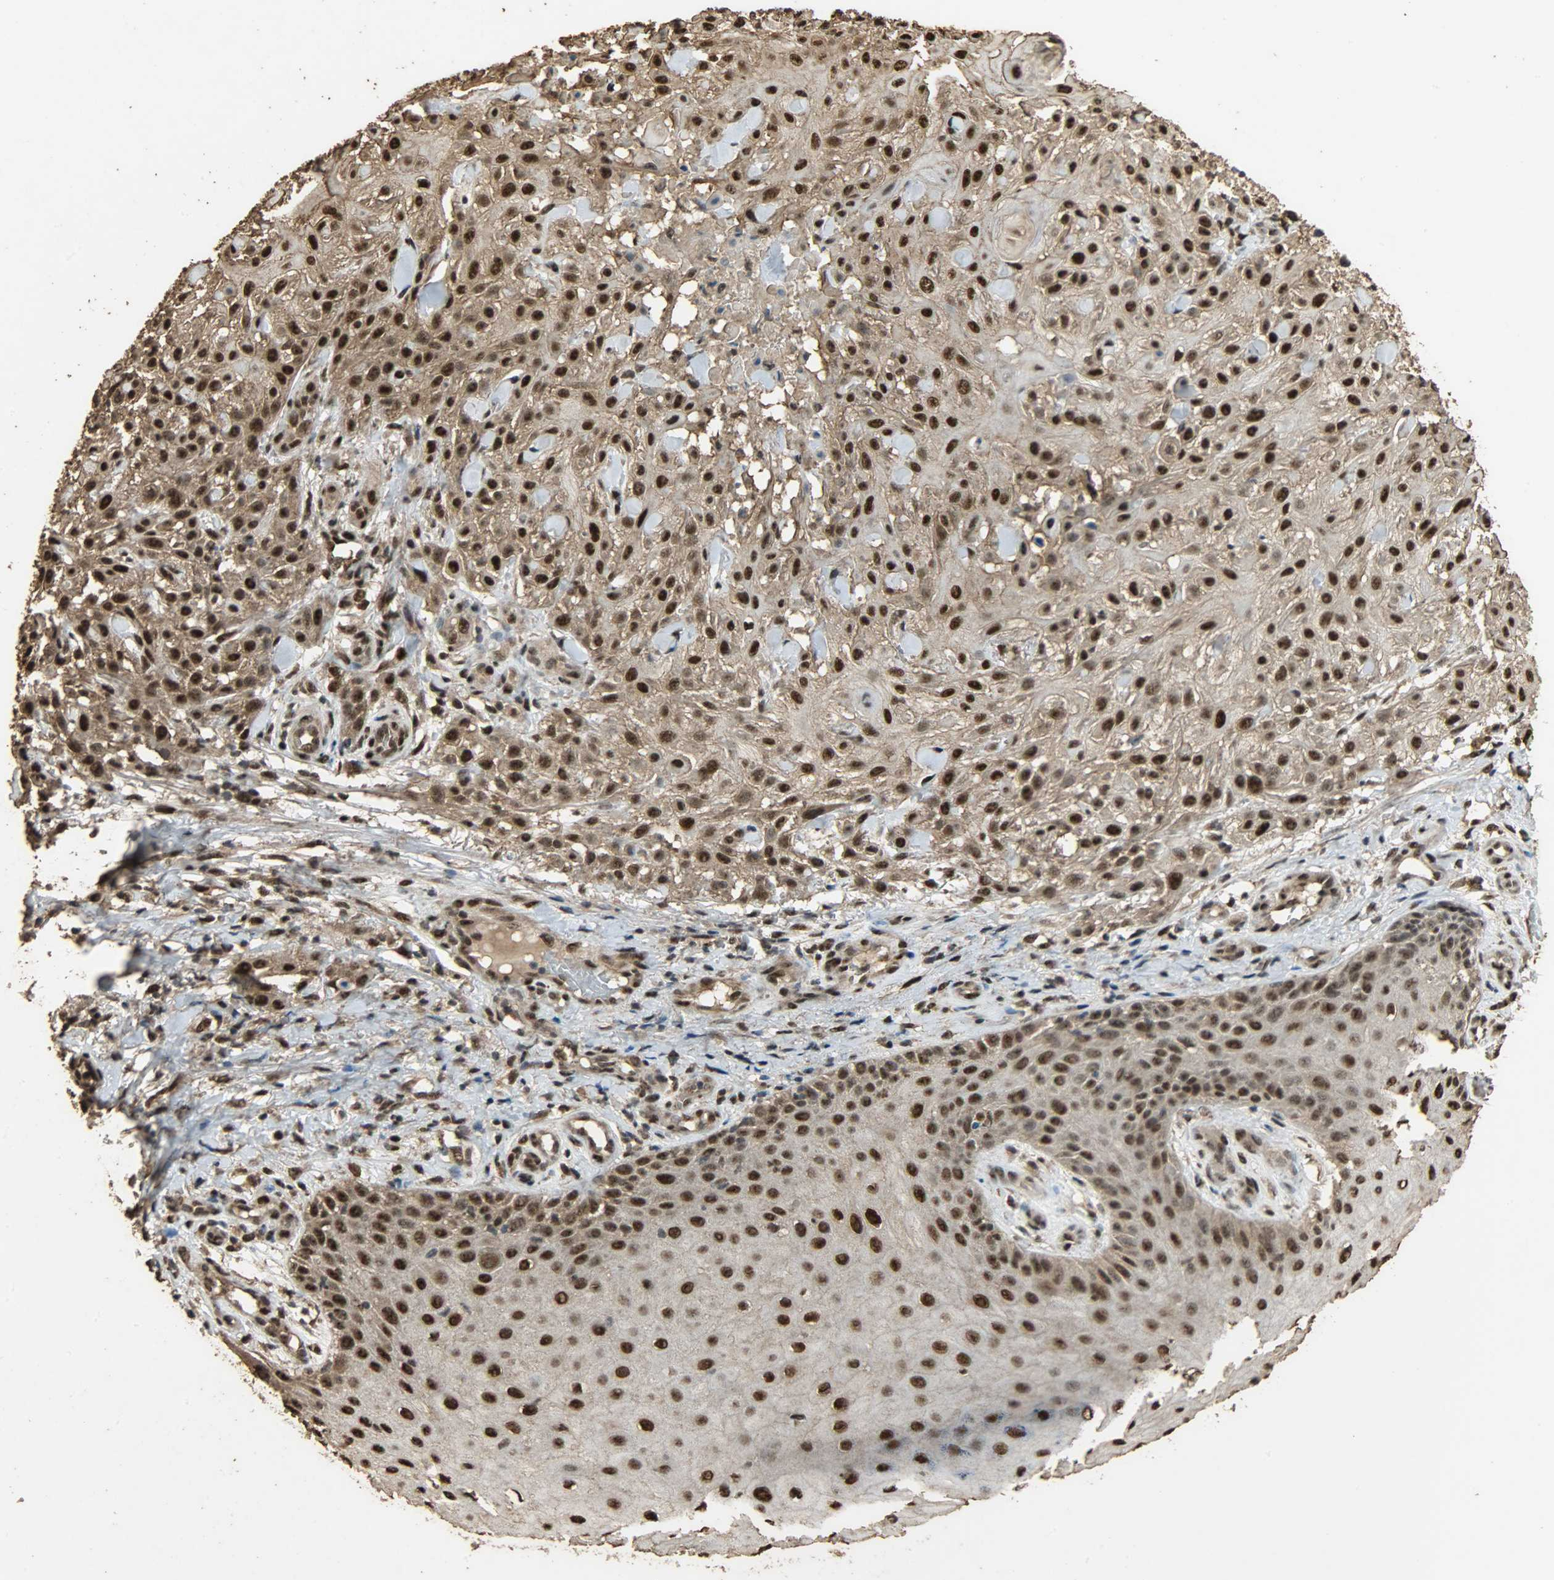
{"staining": {"intensity": "strong", "quantity": ">75%", "location": "cytoplasmic/membranous,nuclear"}, "tissue": "skin cancer", "cell_type": "Tumor cells", "image_type": "cancer", "snomed": [{"axis": "morphology", "description": "Squamous cell carcinoma, NOS"}, {"axis": "topography", "description": "Skin"}], "caption": "Skin squamous cell carcinoma was stained to show a protein in brown. There is high levels of strong cytoplasmic/membranous and nuclear positivity in about >75% of tumor cells. (DAB (3,3'-diaminobenzidine) IHC, brown staining for protein, blue staining for nuclei).", "gene": "CCNT2", "patient": {"sex": "female", "age": 42}}